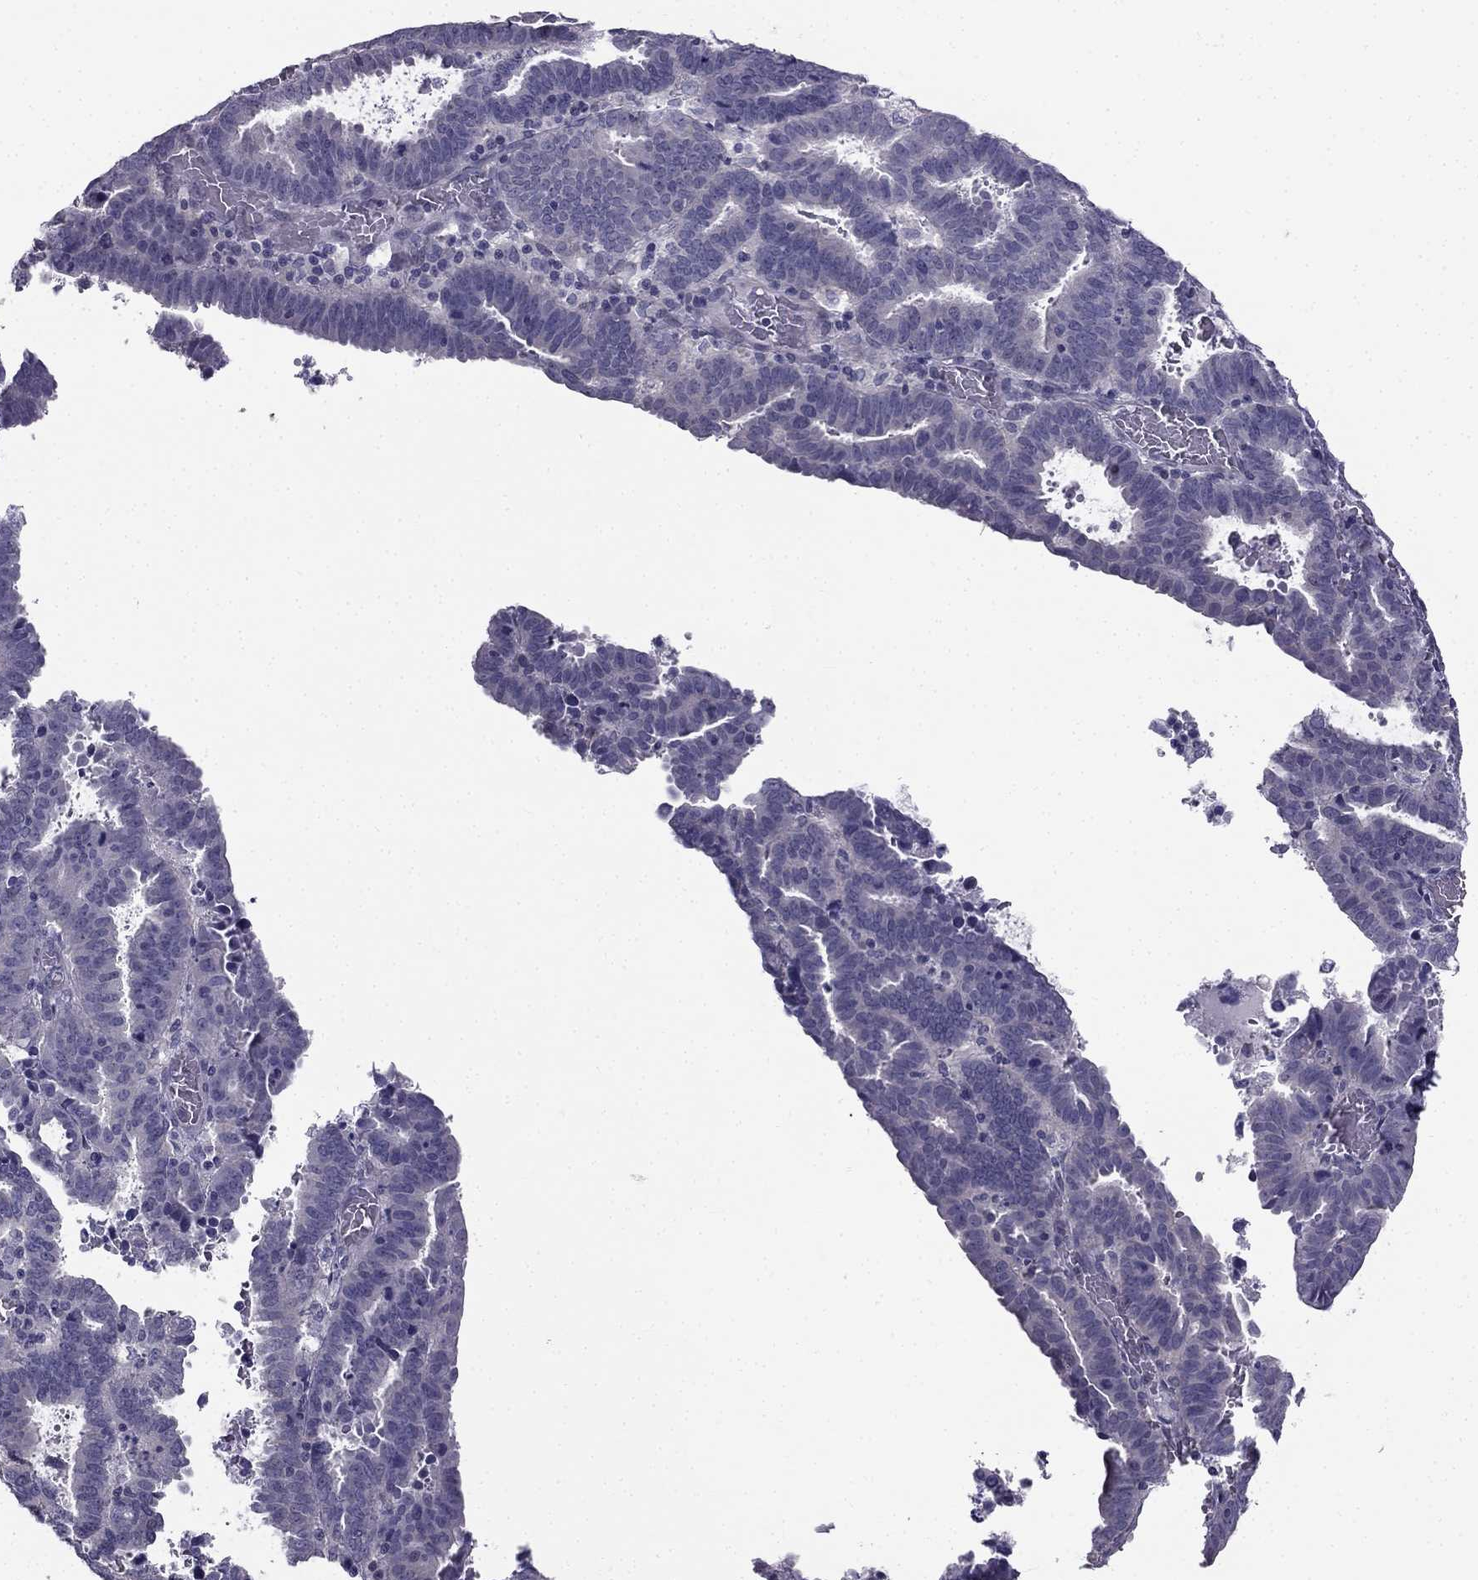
{"staining": {"intensity": "negative", "quantity": "none", "location": "none"}, "tissue": "endometrial cancer", "cell_type": "Tumor cells", "image_type": "cancer", "snomed": [{"axis": "morphology", "description": "Adenocarcinoma, NOS"}, {"axis": "topography", "description": "Uterus"}], "caption": "Tumor cells show no significant positivity in adenocarcinoma (endometrial).", "gene": "HSFX1", "patient": {"sex": "female", "age": 83}}